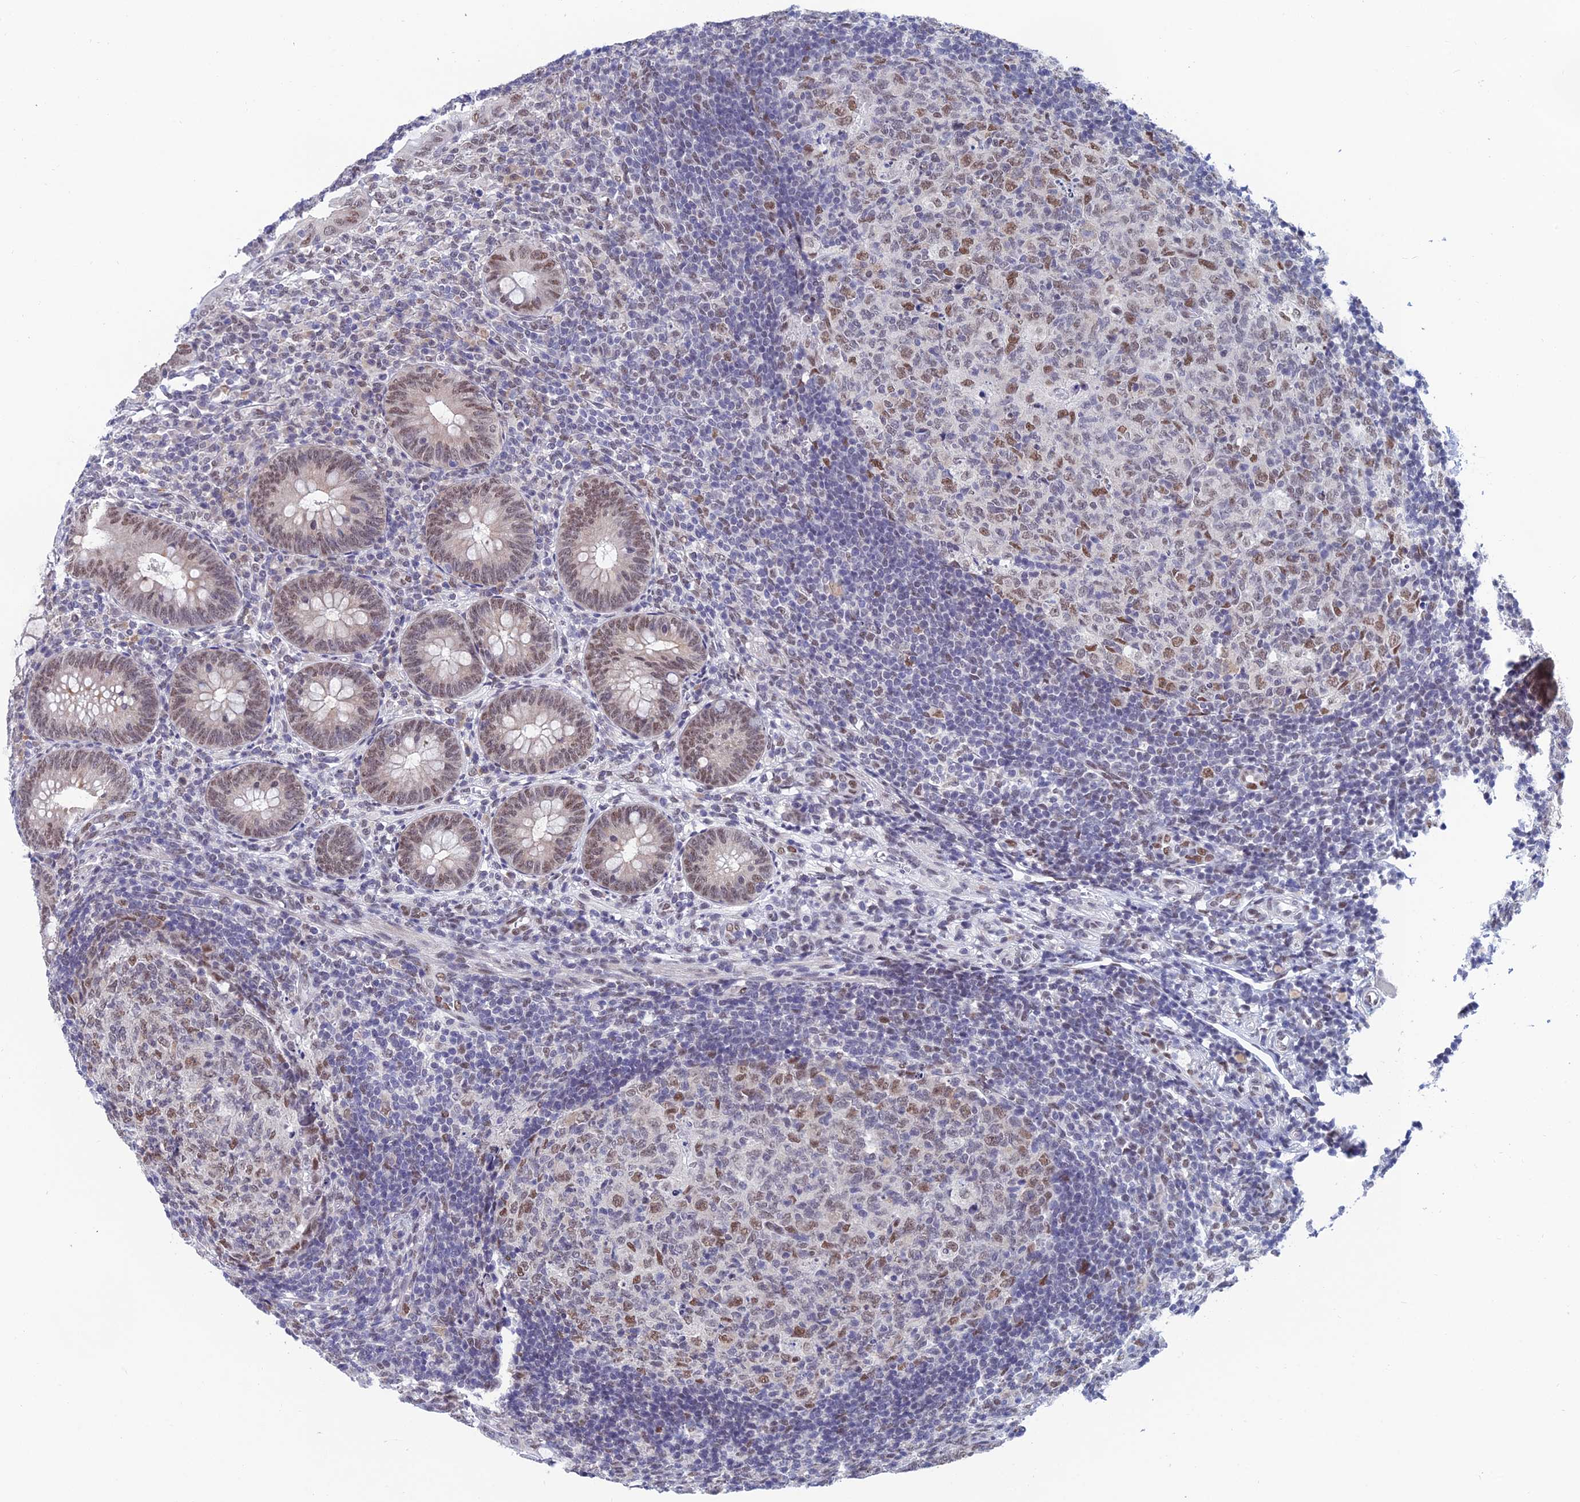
{"staining": {"intensity": "moderate", "quantity": ">75%", "location": "nuclear"}, "tissue": "appendix", "cell_type": "Glandular cells", "image_type": "normal", "snomed": [{"axis": "morphology", "description": "Normal tissue, NOS"}, {"axis": "topography", "description": "Appendix"}], "caption": "Glandular cells show medium levels of moderate nuclear expression in approximately >75% of cells in benign appendix. The staining was performed using DAB, with brown indicating positive protein expression. Nuclei are stained blue with hematoxylin.", "gene": "NABP2", "patient": {"sex": "male", "age": 14}}